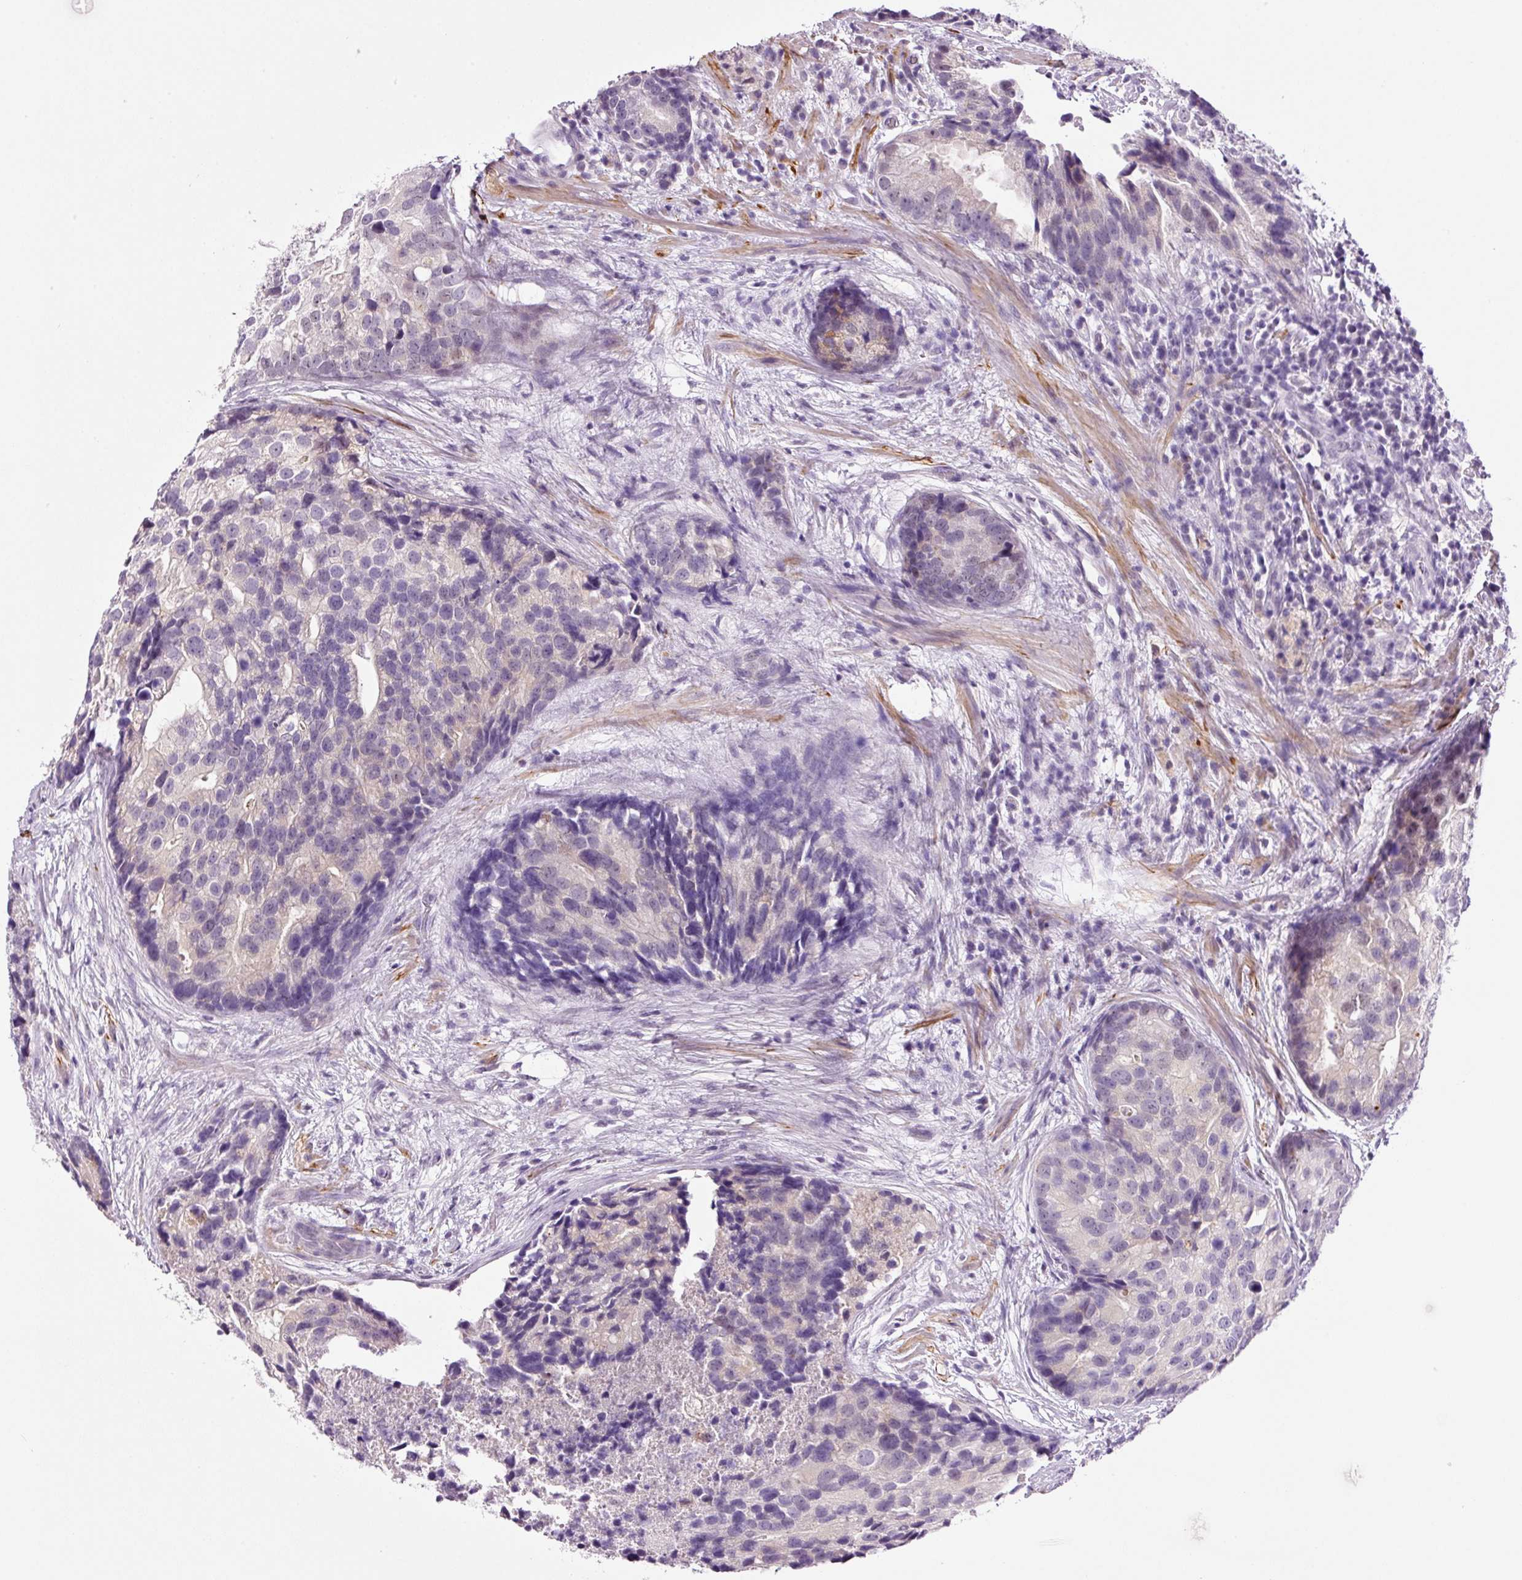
{"staining": {"intensity": "negative", "quantity": "none", "location": "none"}, "tissue": "prostate cancer", "cell_type": "Tumor cells", "image_type": "cancer", "snomed": [{"axis": "morphology", "description": "Adenocarcinoma, High grade"}, {"axis": "topography", "description": "Prostate"}], "caption": "Tumor cells are negative for brown protein staining in adenocarcinoma (high-grade) (prostate).", "gene": "RTF2", "patient": {"sex": "male", "age": 62}}